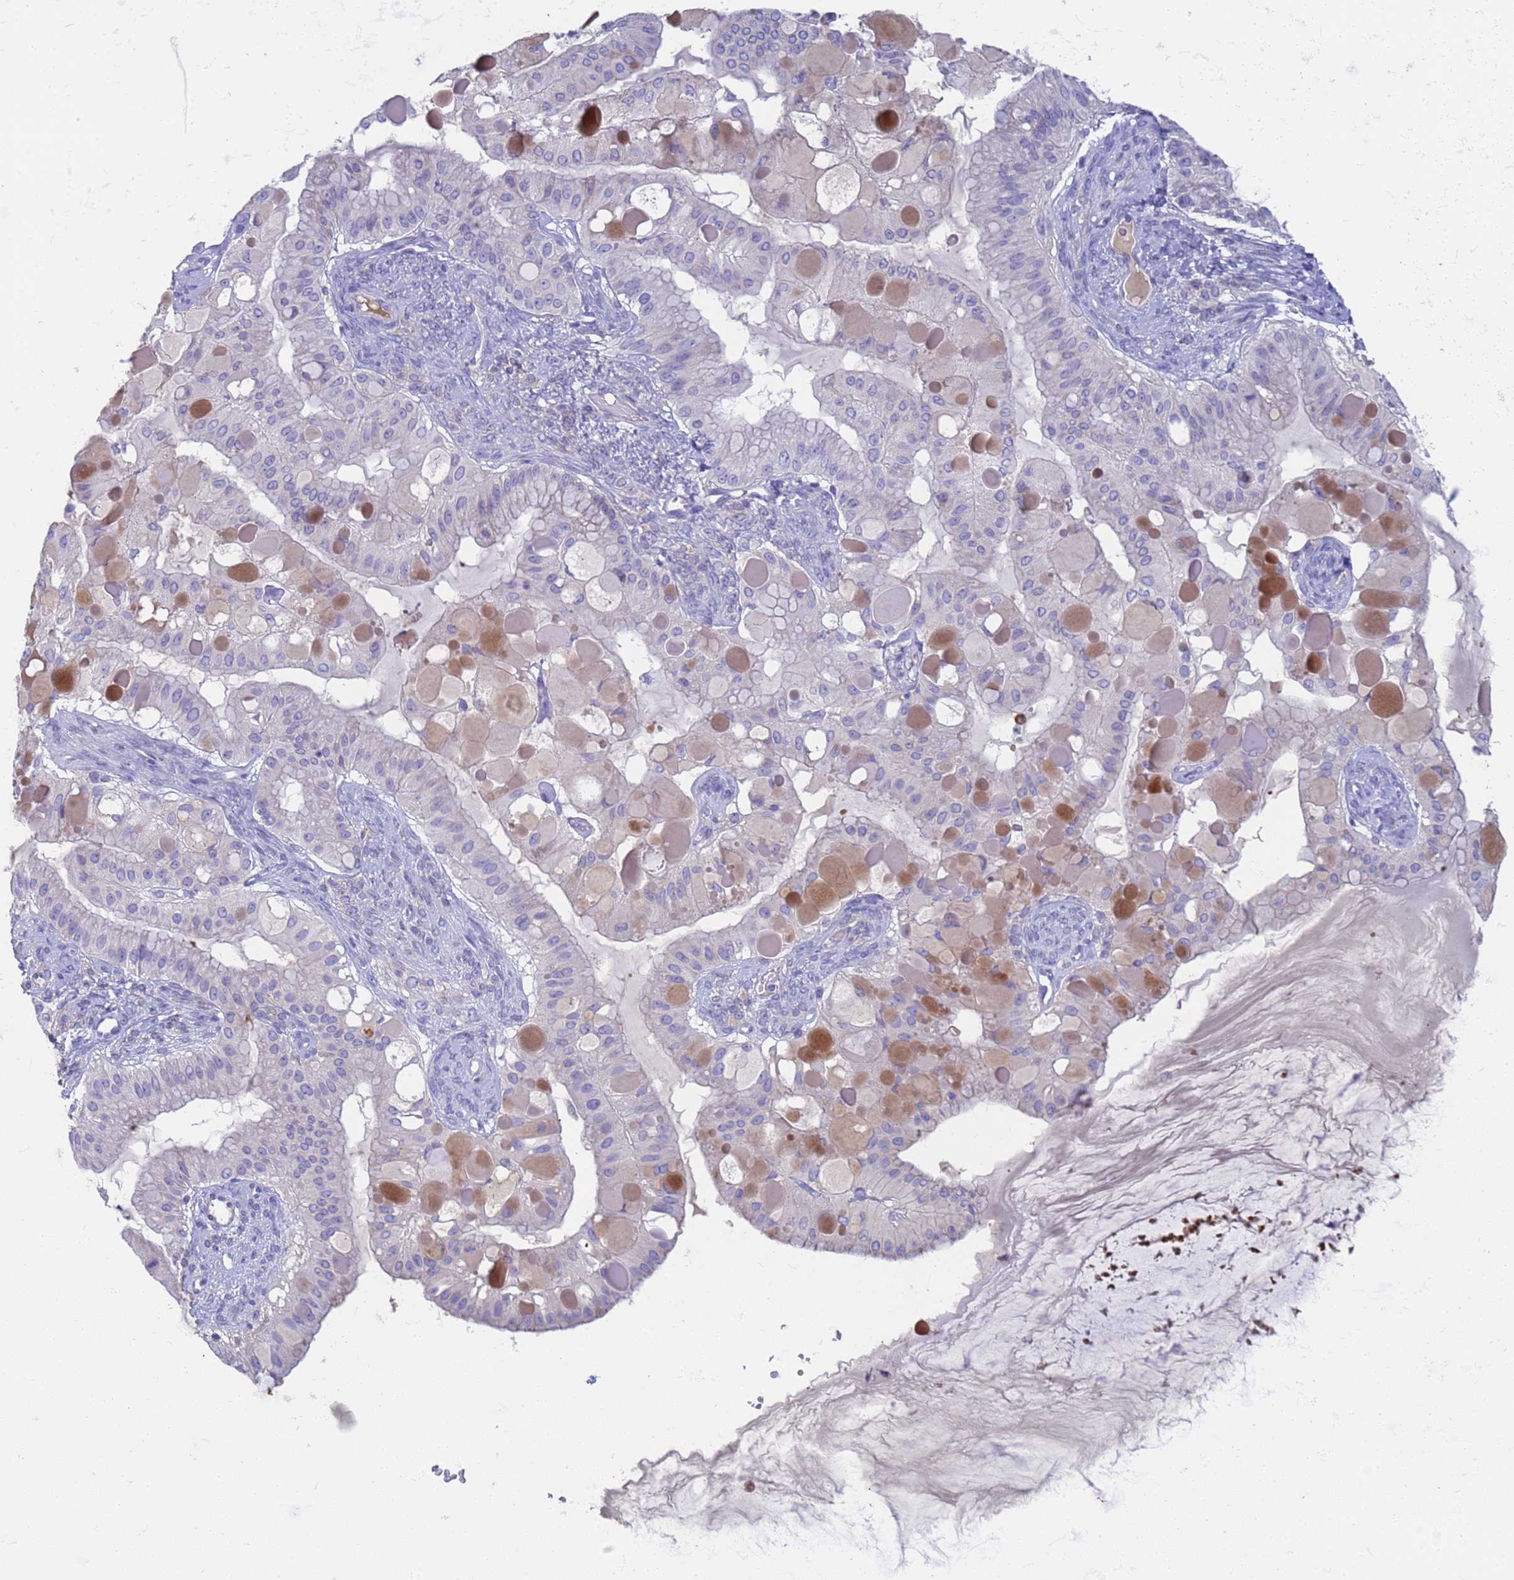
{"staining": {"intensity": "moderate", "quantity": "<25%", "location": "cytoplasmic/membranous"}, "tissue": "ovarian cancer", "cell_type": "Tumor cells", "image_type": "cancer", "snomed": [{"axis": "morphology", "description": "Cystadenocarcinoma, mucinous, NOS"}, {"axis": "topography", "description": "Ovary"}], "caption": "Mucinous cystadenocarcinoma (ovarian) stained for a protein (brown) reveals moderate cytoplasmic/membranous positive staining in about <25% of tumor cells.", "gene": "C4orf46", "patient": {"sex": "female", "age": 61}}